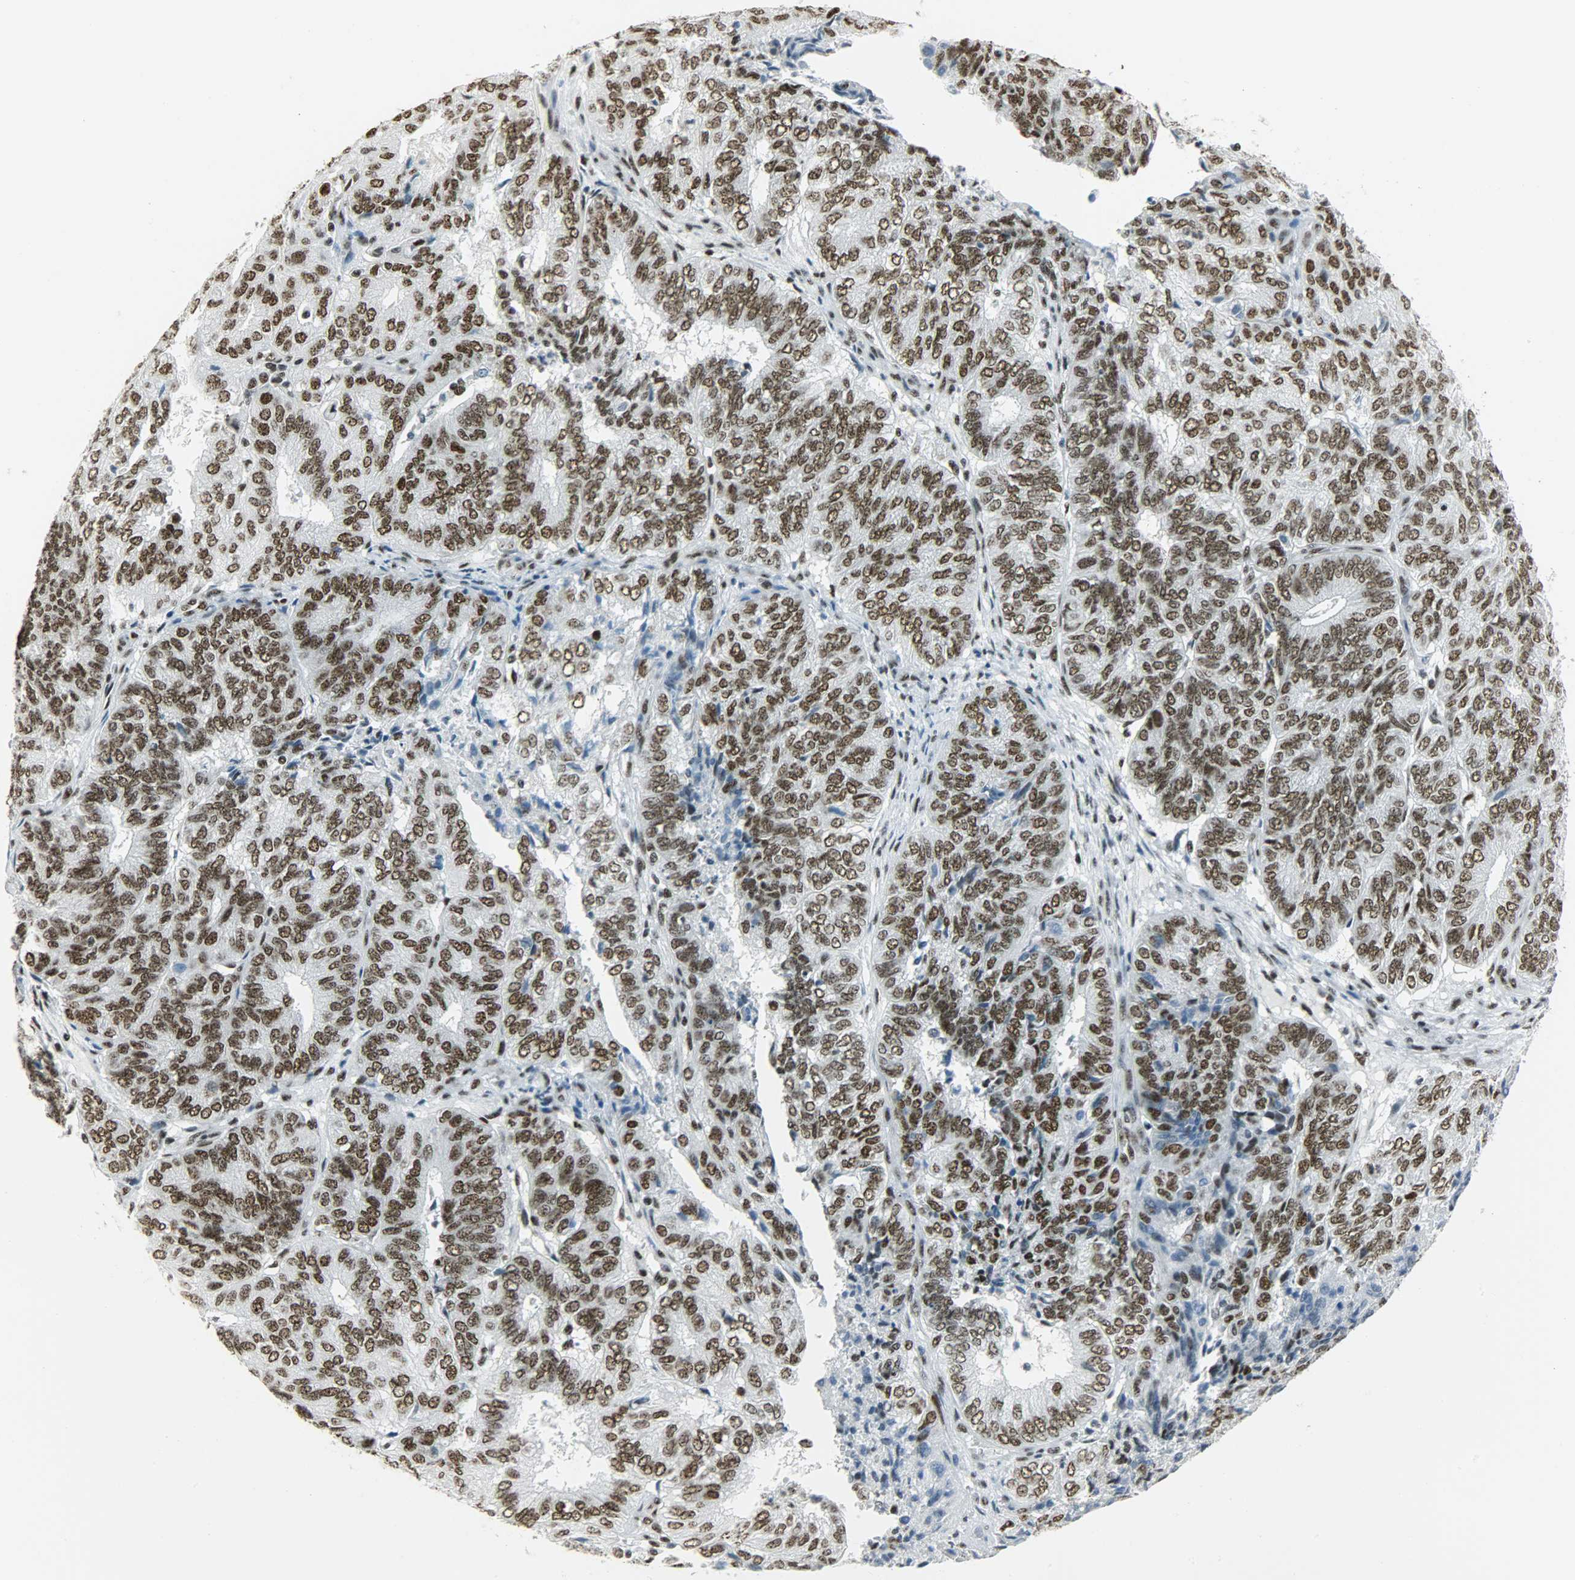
{"staining": {"intensity": "strong", "quantity": ">75%", "location": "nuclear"}, "tissue": "endometrial cancer", "cell_type": "Tumor cells", "image_type": "cancer", "snomed": [{"axis": "morphology", "description": "Adenocarcinoma, NOS"}, {"axis": "topography", "description": "Uterus"}], "caption": "Human endometrial cancer (adenocarcinoma) stained for a protein (brown) shows strong nuclear positive expression in approximately >75% of tumor cells.", "gene": "SNRPA", "patient": {"sex": "female", "age": 60}}